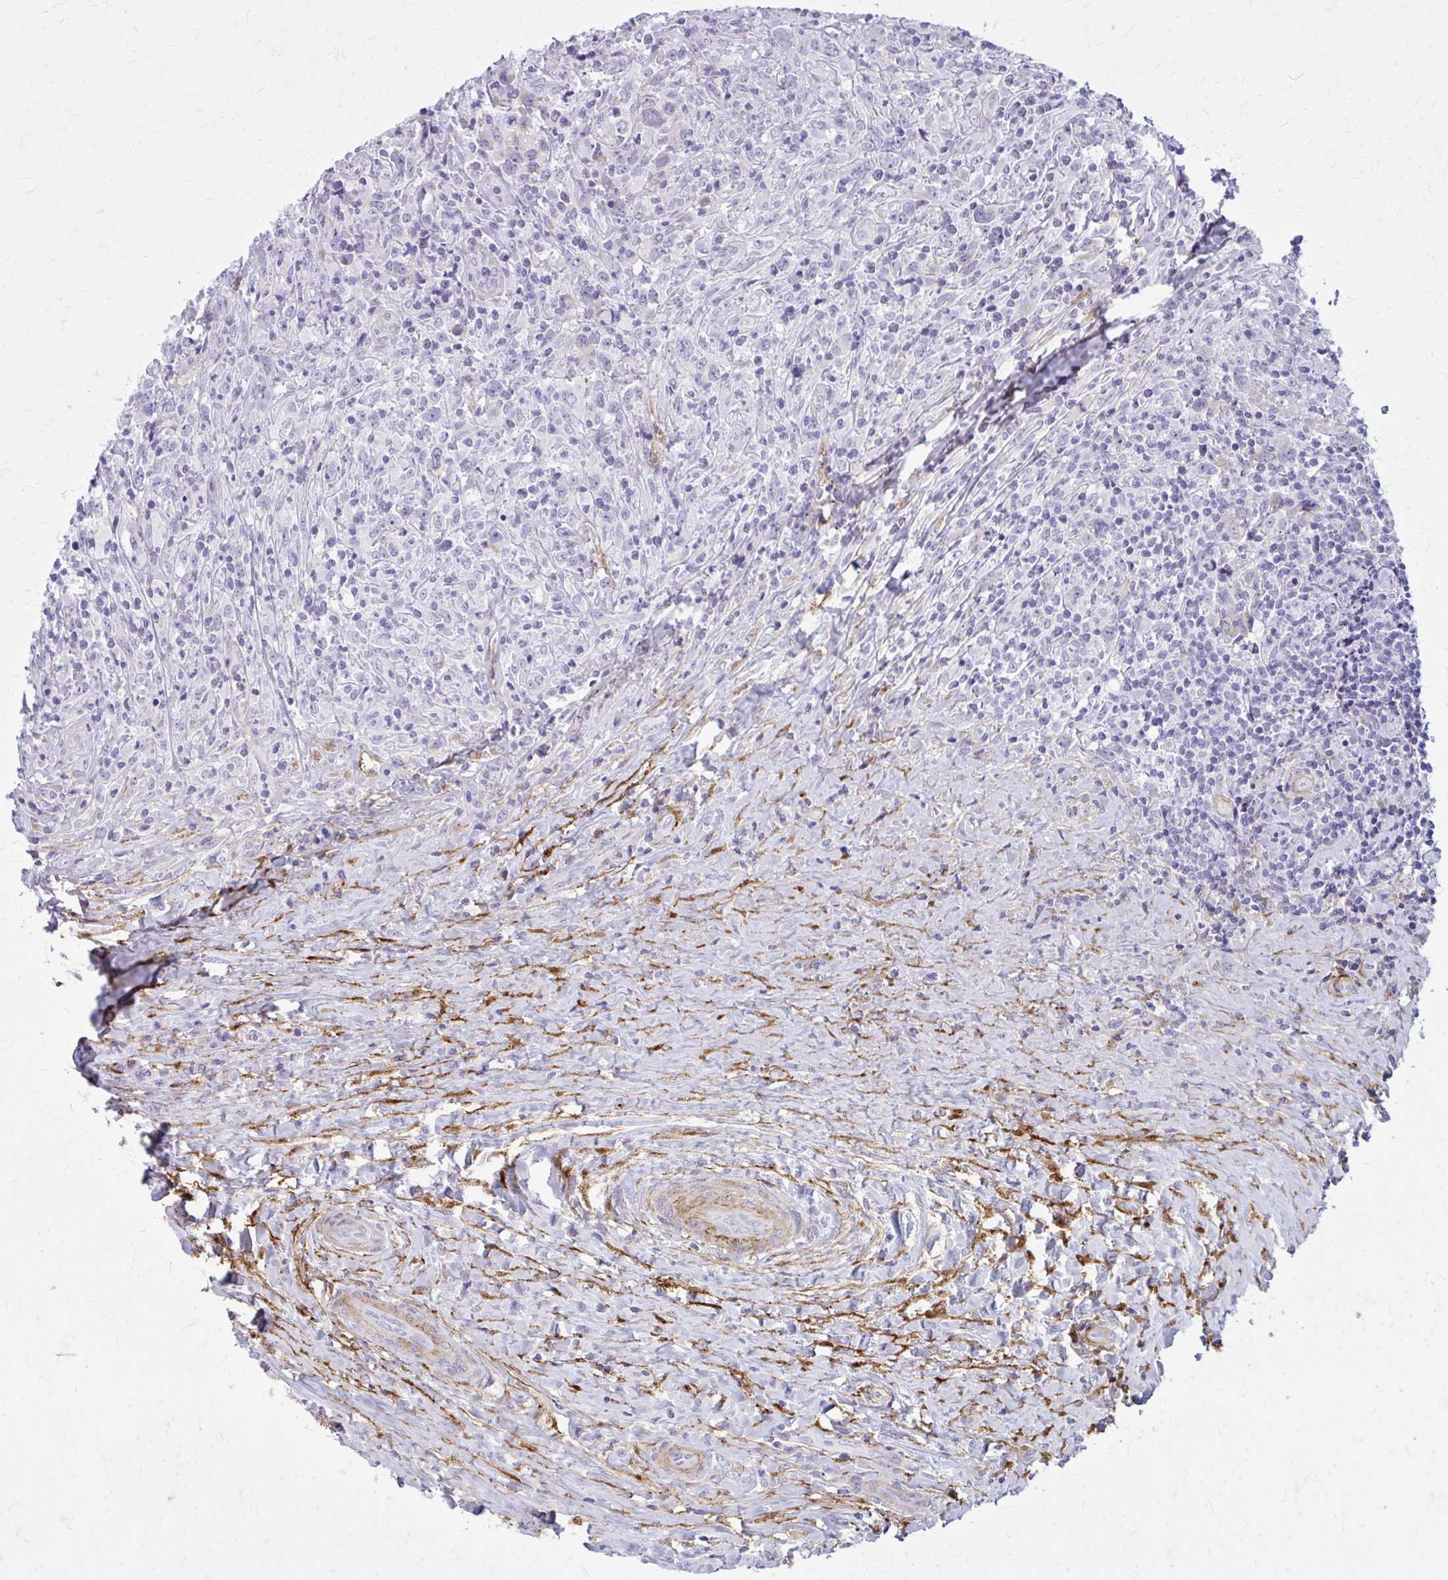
{"staining": {"intensity": "negative", "quantity": "none", "location": "none"}, "tissue": "lymphoma", "cell_type": "Tumor cells", "image_type": "cancer", "snomed": [{"axis": "morphology", "description": "Hodgkin's disease, NOS"}, {"axis": "topography", "description": "Lymph node"}], "caption": "Tumor cells show no significant protein staining in lymphoma.", "gene": "AKAP12", "patient": {"sex": "female", "age": 18}}